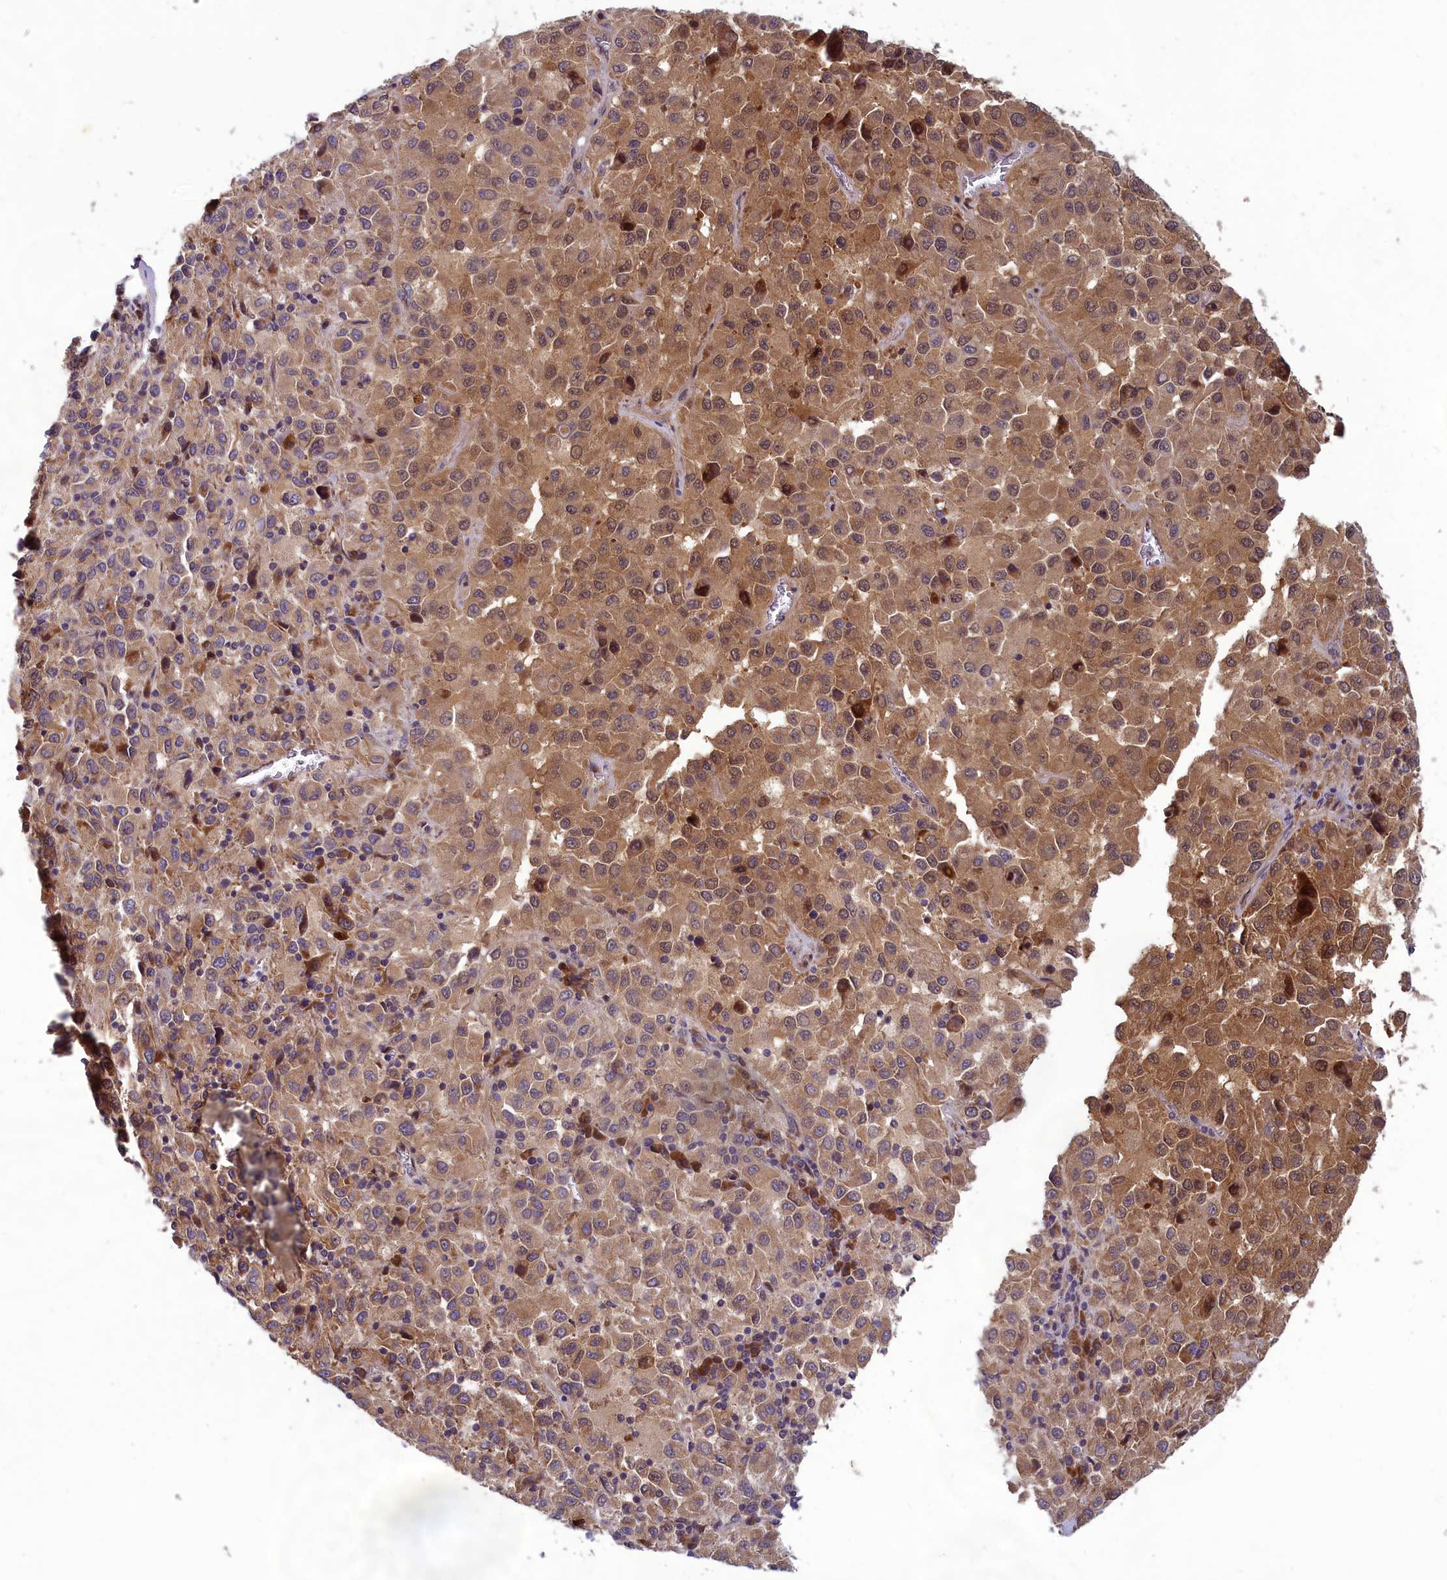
{"staining": {"intensity": "moderate", "quantity": ">75%", "location": "nuclear"}, "tissue": "melanoma", "cell_type": "Tumor cells", "image_type": "cancer", "snomed": [{"axis": "morphology", "description": "Malignant melanoma, Metastatic site"}, {"axis": "topography", "description": "Lung"}], "caption": "Immunohistochemical staining of human melanoma displays medium levels of moderate nuclear expression in about >75% of tumor cells. Using DAB (brown) and hematoxylin (blue) stains, captured at high magnification using brightfield microscopy.", "gene": "CCDC15", "patient": {"sex": "male", "age": 64}}